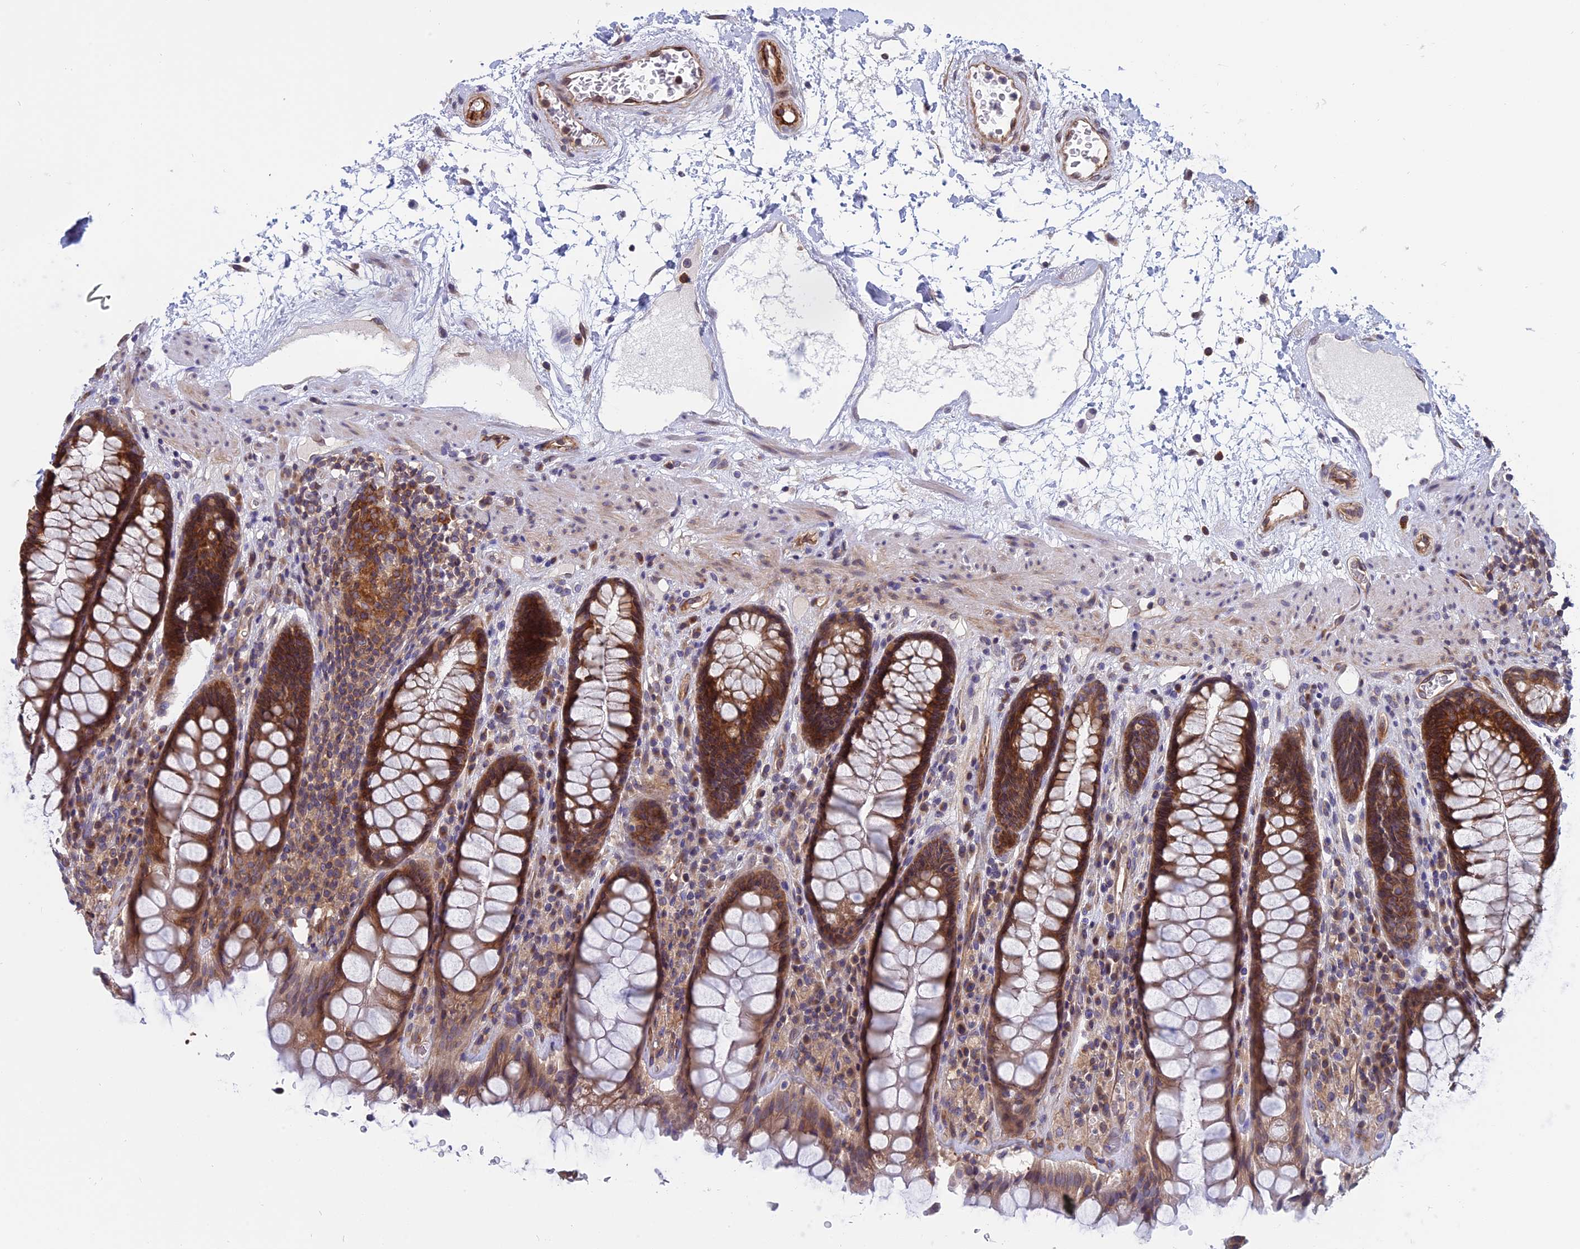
{"staining": {"intensity": "strong", "quantity": ">75%", "location": "cytoplasmic/membranous"}, "tissue": "rectum", "cell_type": "Glandular cells", "image_type": "normal", "snomed": [{"axis": "morphology", "description": "Normal tissue, NOS"}, {"axis": "topography", "description": "Rectum"}], "caption": "Glandular cells exhibit strong cytoplasmic/membranous positivity in about >75% of cells in unremarkable rectum.", "gene": "NAA10", "patient": {"sex": "male", "age": 64}}